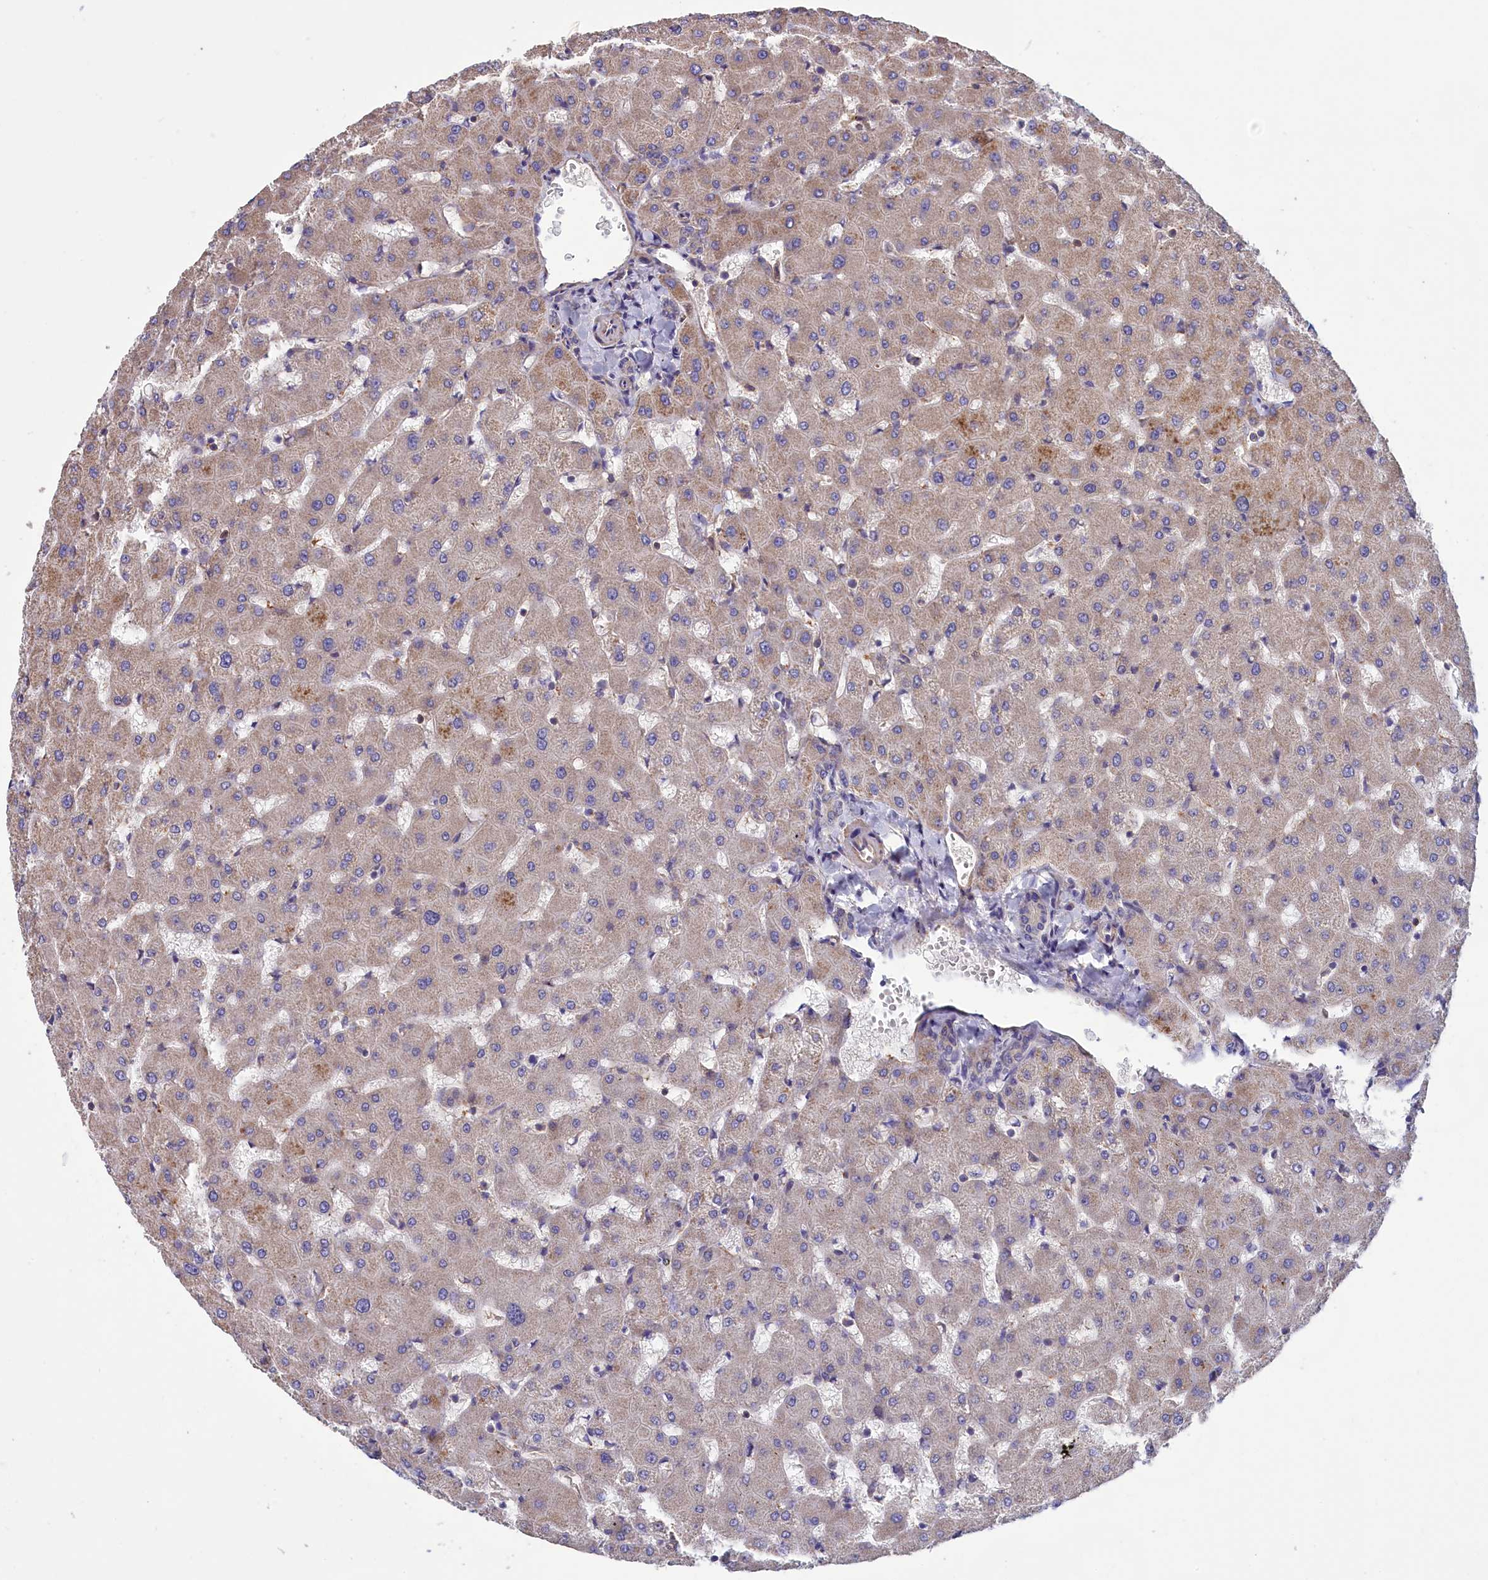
{"staining": {"intensity": "negative", "quantity": "none", "location": "none"}, "tissue": "liver", "cell_type": "Cholangiocytes", "image_type": "normal", "snomed": [{"axis": "morphology", "description": "Normal tissue, NOS"}, {"axis": "topography", "description": "Liver"}], "caption": "This is an IHC photomicrograph of benign liver. There is no positivity in cholangiocytes.", "gene": "AMDHD2", "patient": {"sex": "female", "age": 63}}